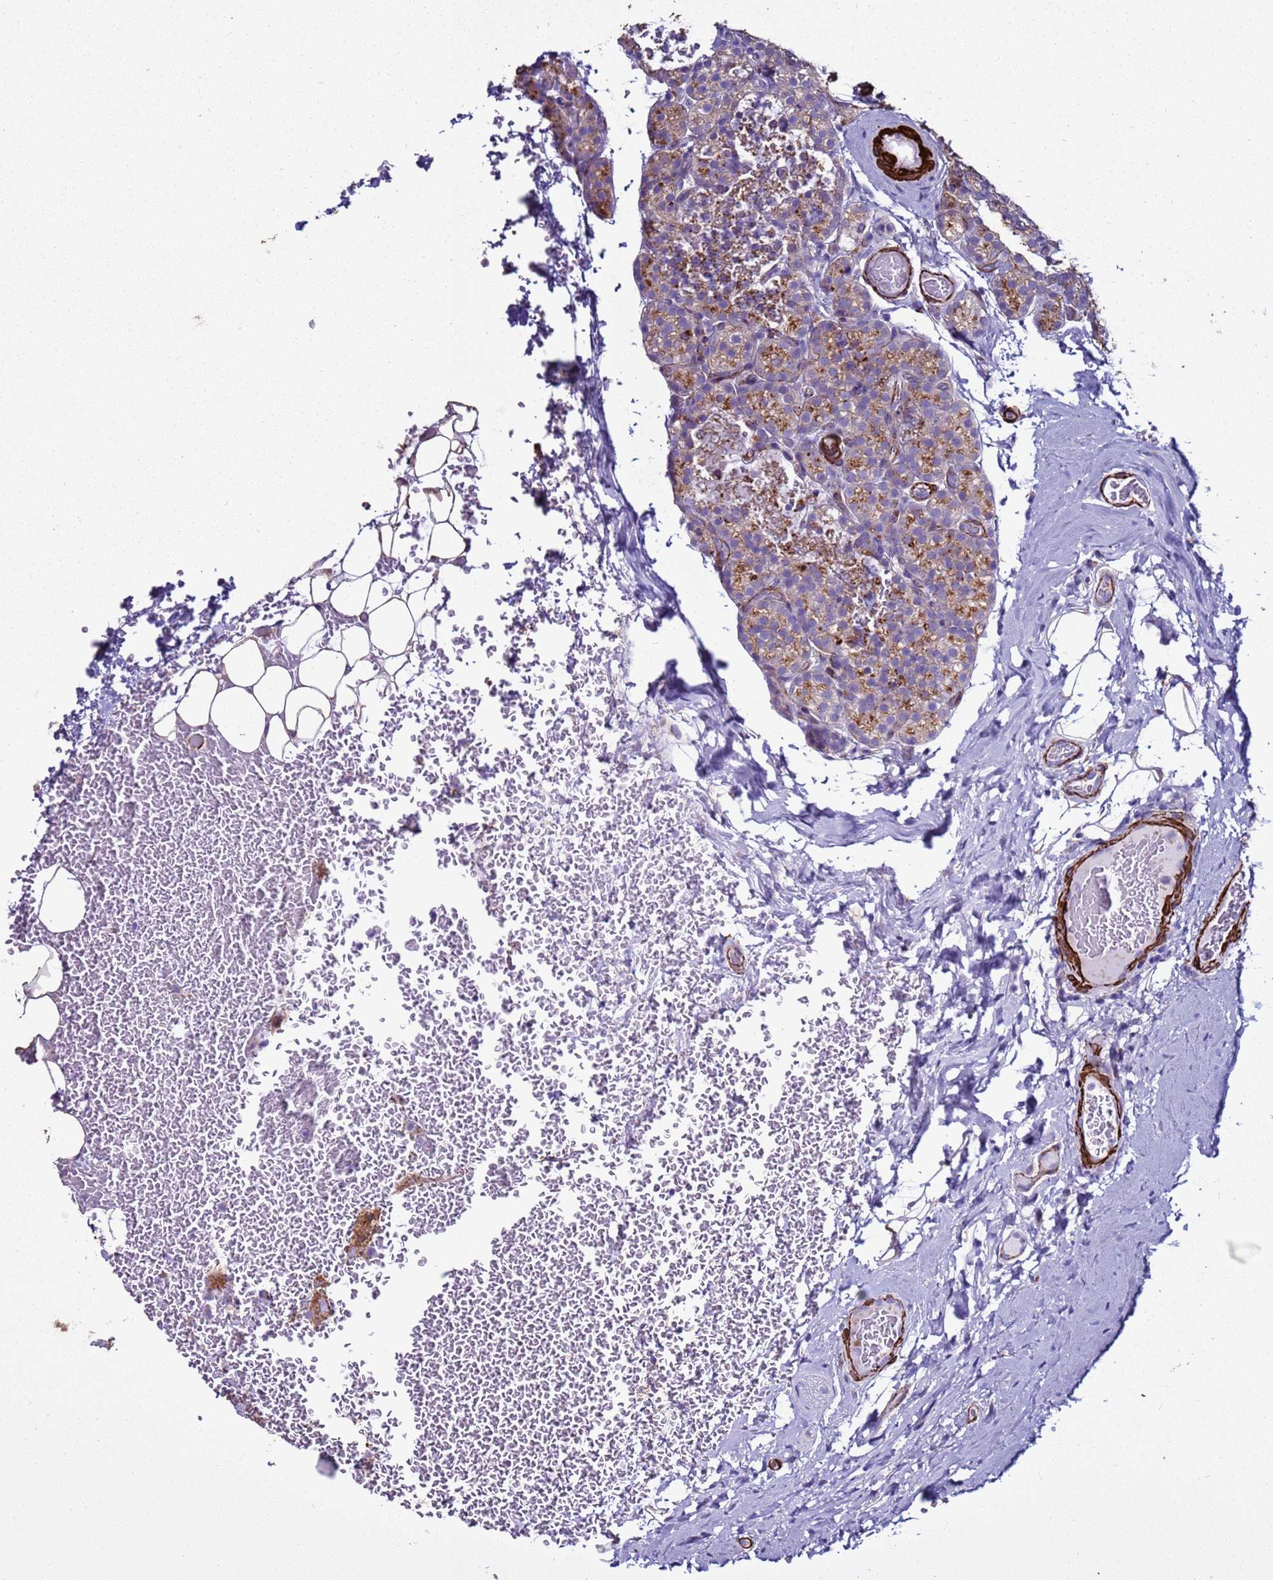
{"staining": {"intensity": "moderate", "quantity": "25%-75%", "location": "cytoplasmic/membranous"}, "tissue": "parathyroid gland", "cell_type": "Glandular cells", "image_type": "normal", "snomed": [{"axis": "morphology", "description": "Normal tissue, NOS"}, {"axis": "topography", "description": "Parathyroid gland"}], "caption": "Glandular cells show medium levels of moderate cytoplasmic/membranous positivity in approximately 25%-75% of cells in benign human parathyroid gland. (brown staining indicates protein expression, while blue staining denotes nuclei).", "gene": "RABL2A", "patient": {"sex": "female", "age": 45}}